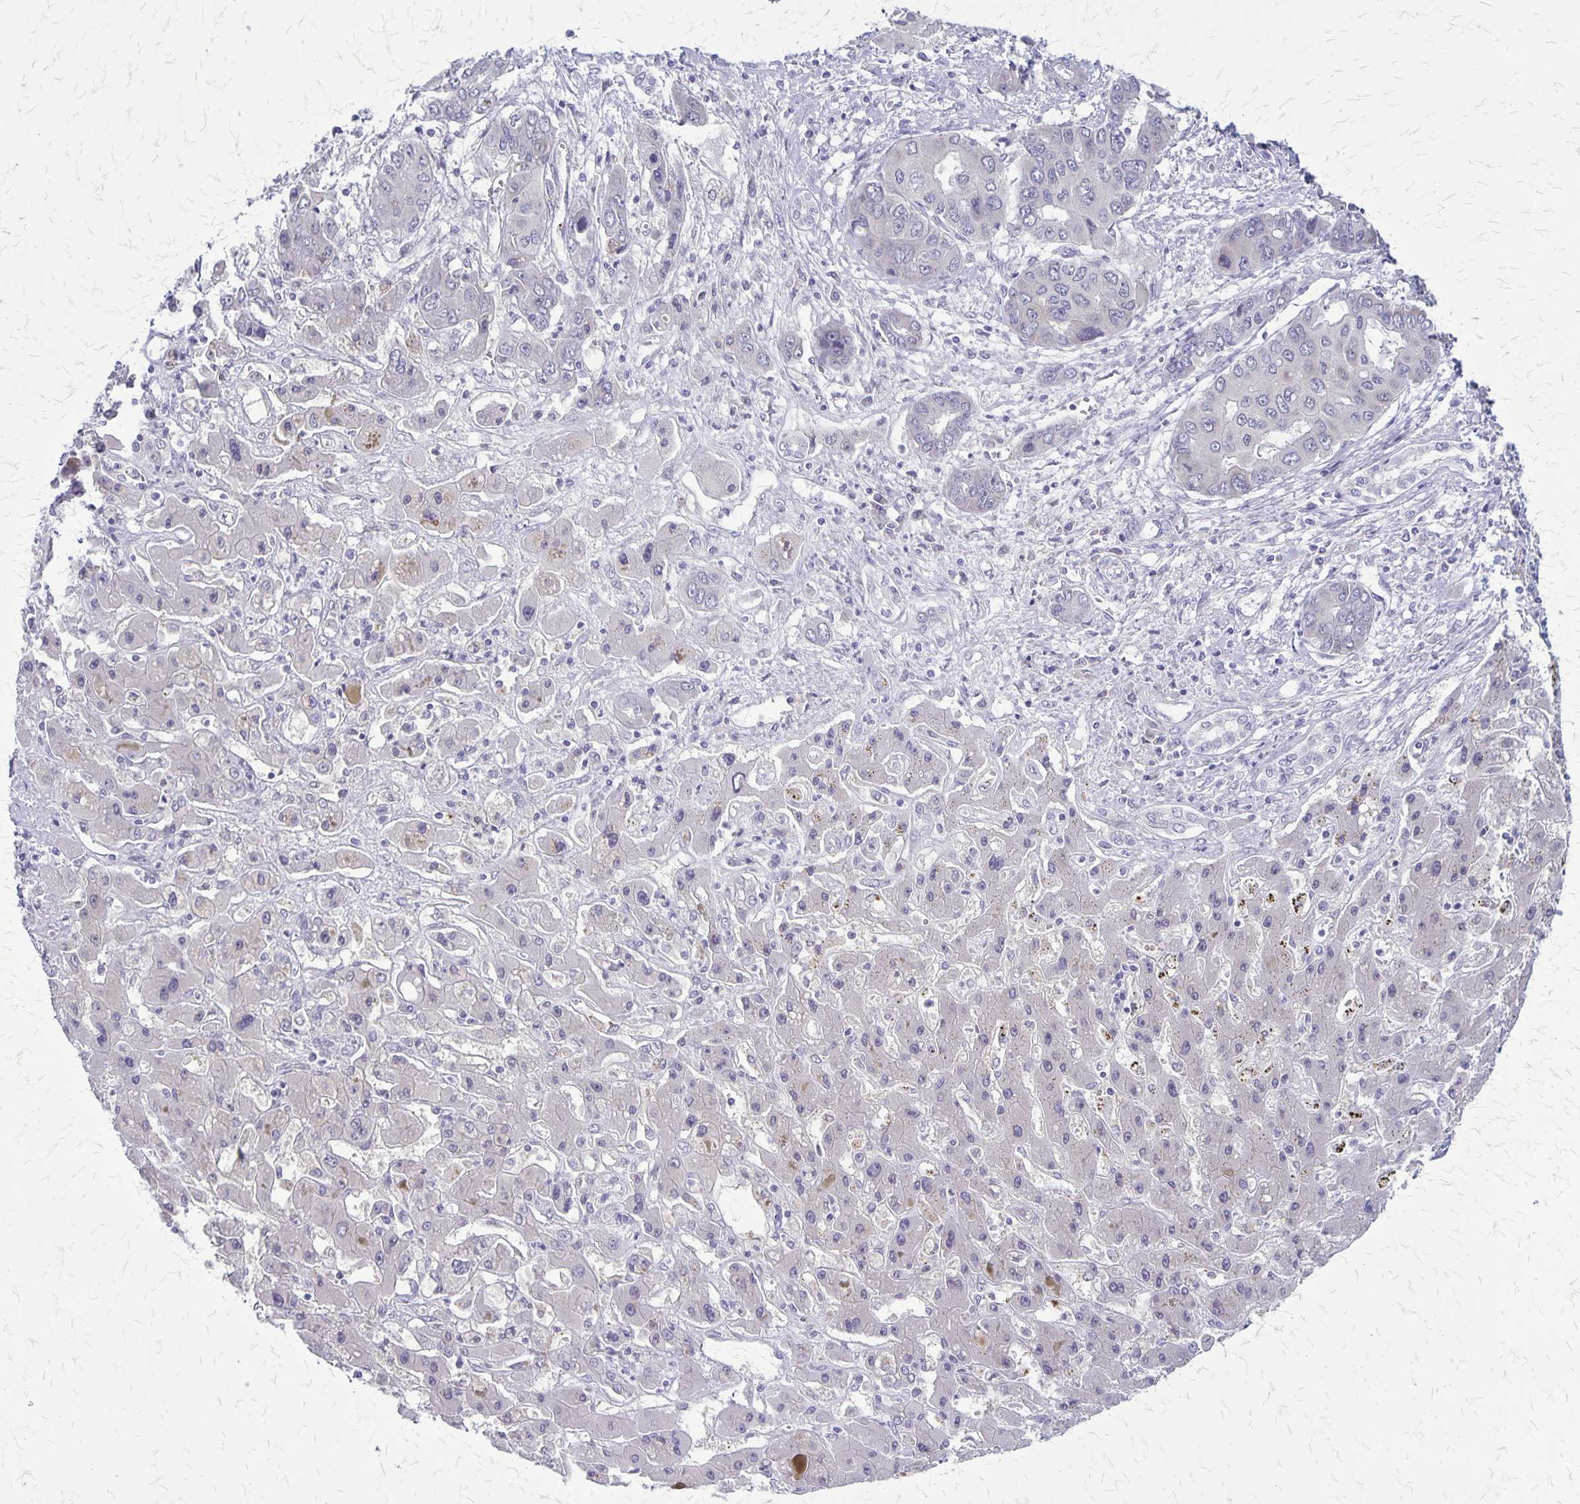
{"staining": {"intensity": "negative", "quantity": "none", "location": "none"}, "tissue": "liver cancer", "cell_type": "Tumor cells", "image_type": "cancer", "snomed": [{"axis": "morphology", "description": "Cholangiocarcinoma"}, {"axis": "topography", "description": "Liver"}], "caption": "IHC image of liver cancer (cholangiocarcinoma) stained for a protein (brown), which displays no expression in tumor cells. (Brightfield microscopy of DAB IHC at high magnification).", "gene": "PLXNB3", "patient": {"sex": "male", "age": 67}}